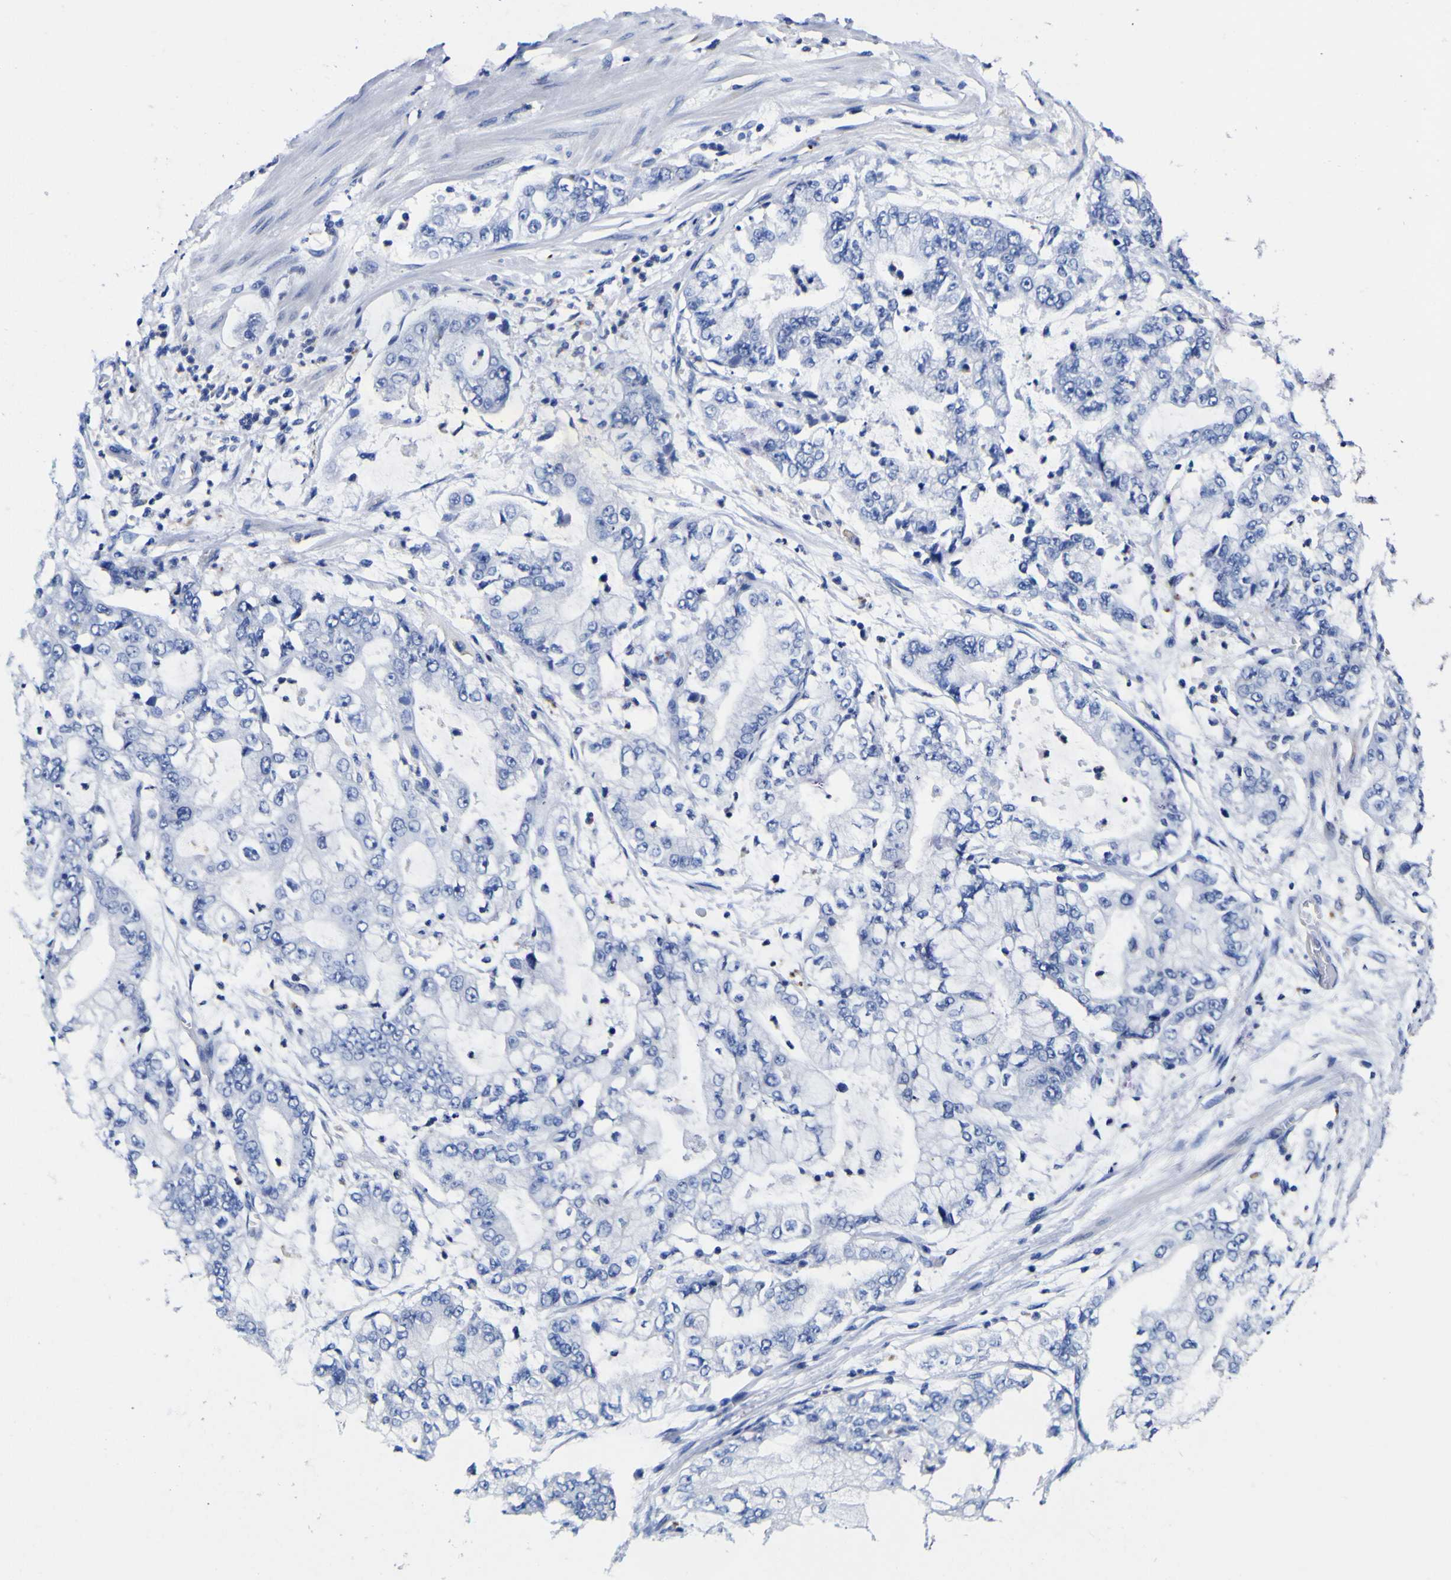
{"staining": {"intensity": "negative", "quantity": "none", "location": "none"}, "tissue": "stomach cancer", "cell_type": "Tumor cells", "image_type": "cancer", "snomed": [{"axis": "morphology", "description": "Adenocarcinoma, NOS"}, {"axis": "topography", "description": "Stomach"}], "caption": "High magnification brightfield microscopy of stomach adenocarcinoma stained with DAB (3,3'-diaminobenzidine) (brown) and counterstained with hematoxylin (blue): tumor cells show no significant expression.", "gene": "HLA-DQA1", "patient": {"sex": "male", "age": 76}}